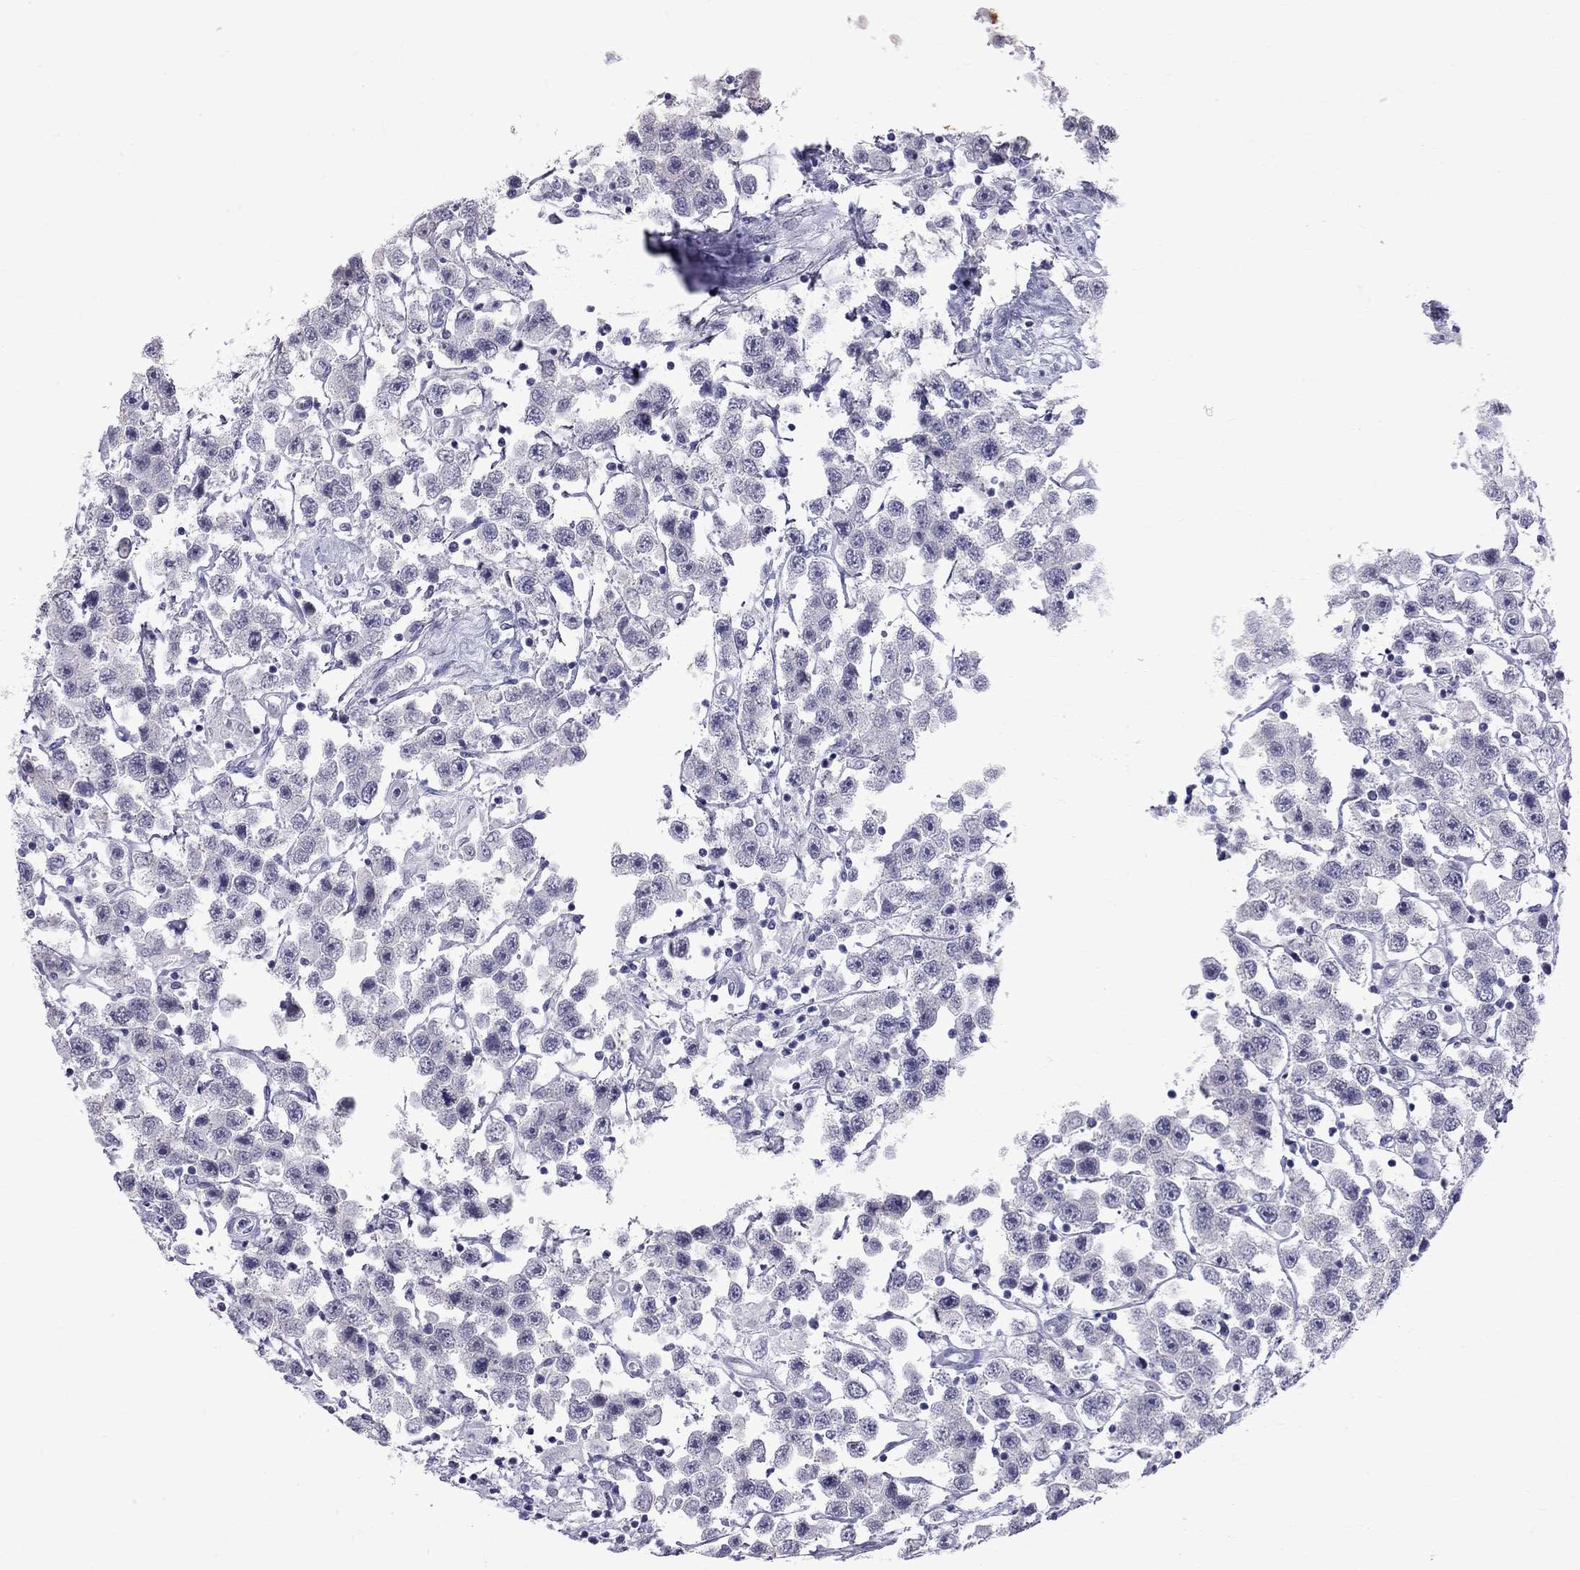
{"staining": {"intensity": "negative", "quantity": "none", "location": "none"}, "tissue": "testis cancer", "cell_type": "Tumor cells", "image_type": "cancer", "snomed": [{"axis": "morphology", "description": "Seminoma, NOS"}, {"axis": "topography", "description": "Testis"}], "caption": "A photomicrograph of testis cancer stained for a protein displays no brown staining in tumor cells.", "gene": "MUC15", "patient": {"sex": "male", "age": 45}}